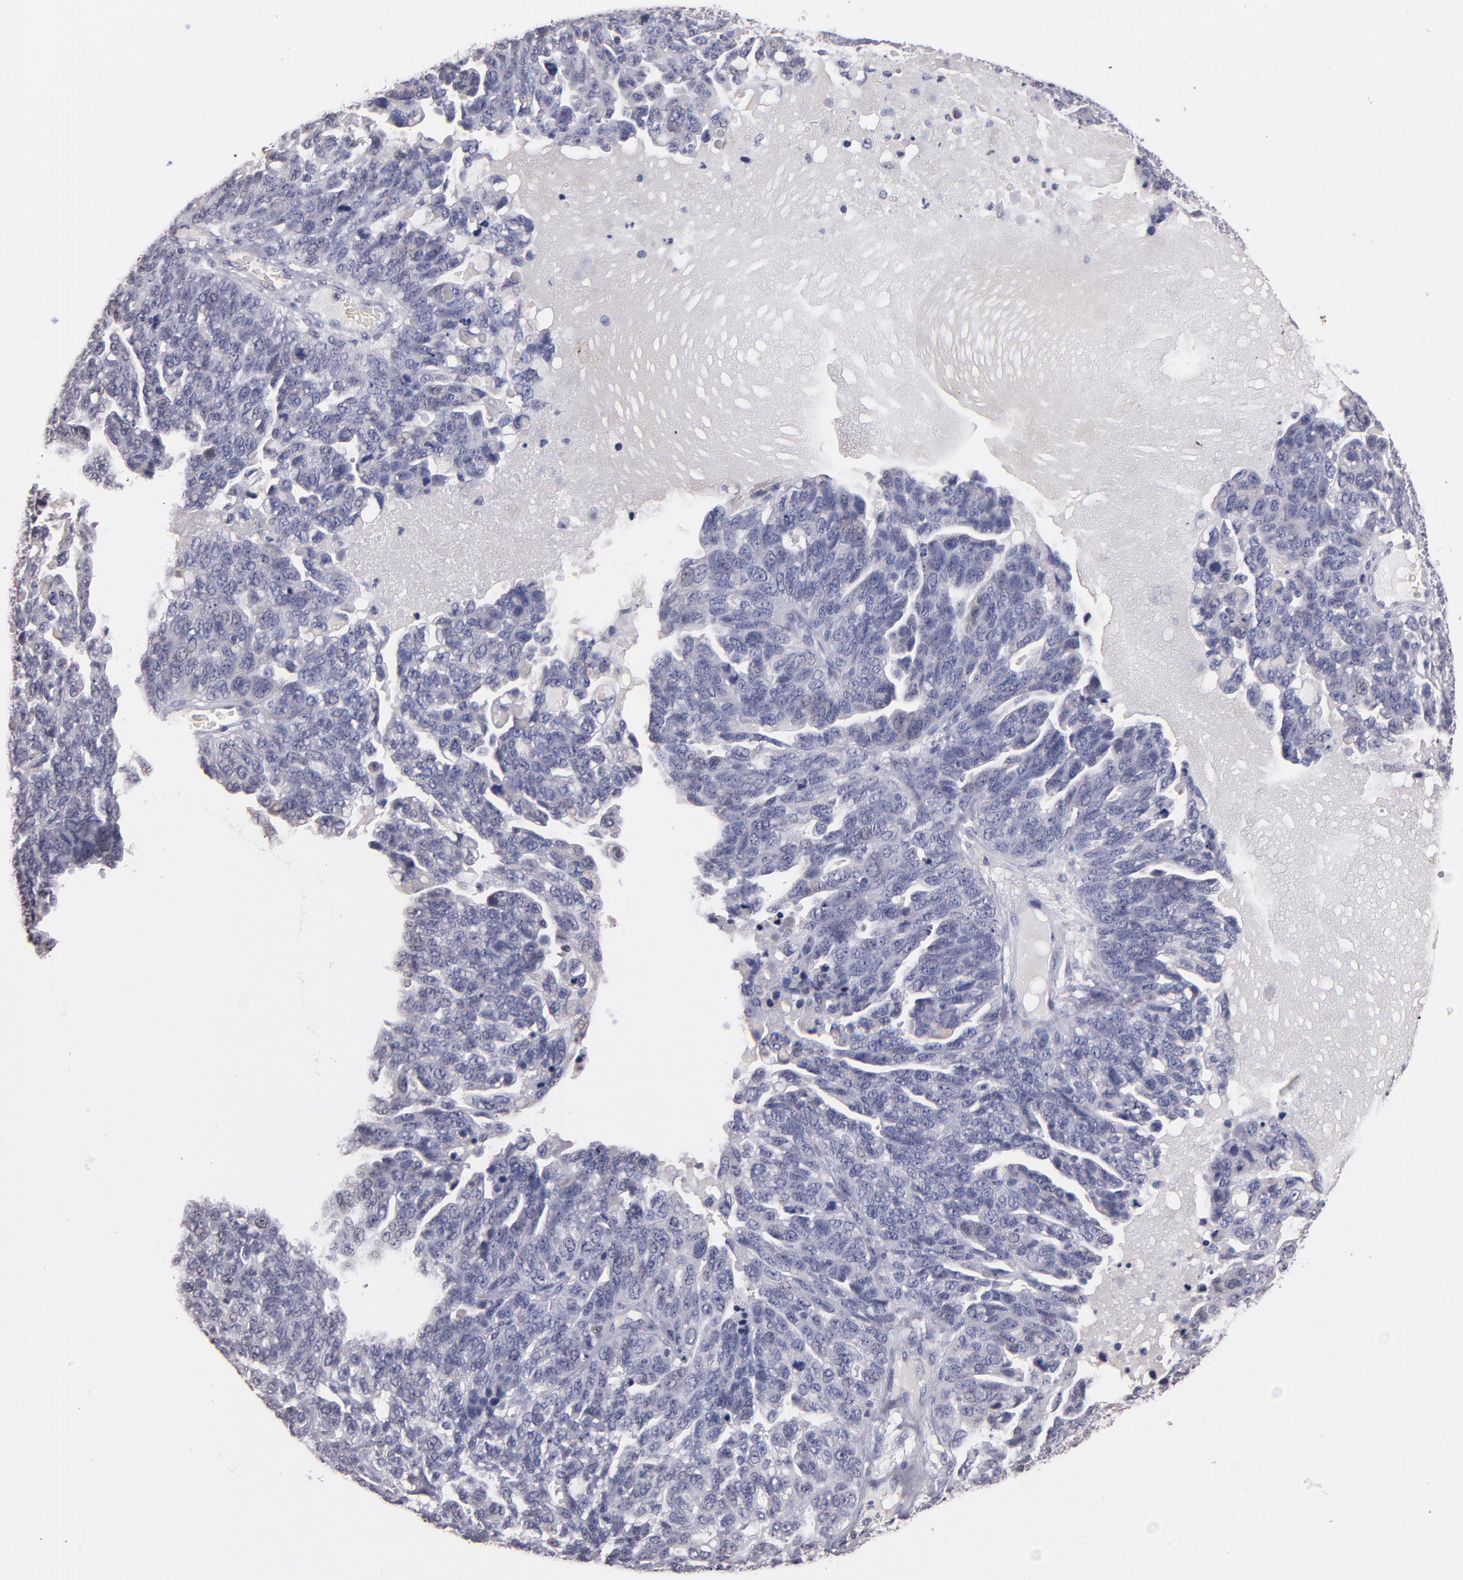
{"staining": {"intensity": "negative", "quantity": "none", "location": "none"}, "tissue": "ovarian cancer", "cell_type": "Tumor cells", "image_type": "cancer", "snomed": [{"axis": "morphology", "description": "Cystadenocarcinoma, serous, NOS"}, {"axis": "topography", "description": "Ovary"}], "caption": "Tumor cells are negative for protein expression in human ovarian serous cystadenocarcinoma.", "gene": "SOX10", "patient": {"sex": "female", "age": 71}}